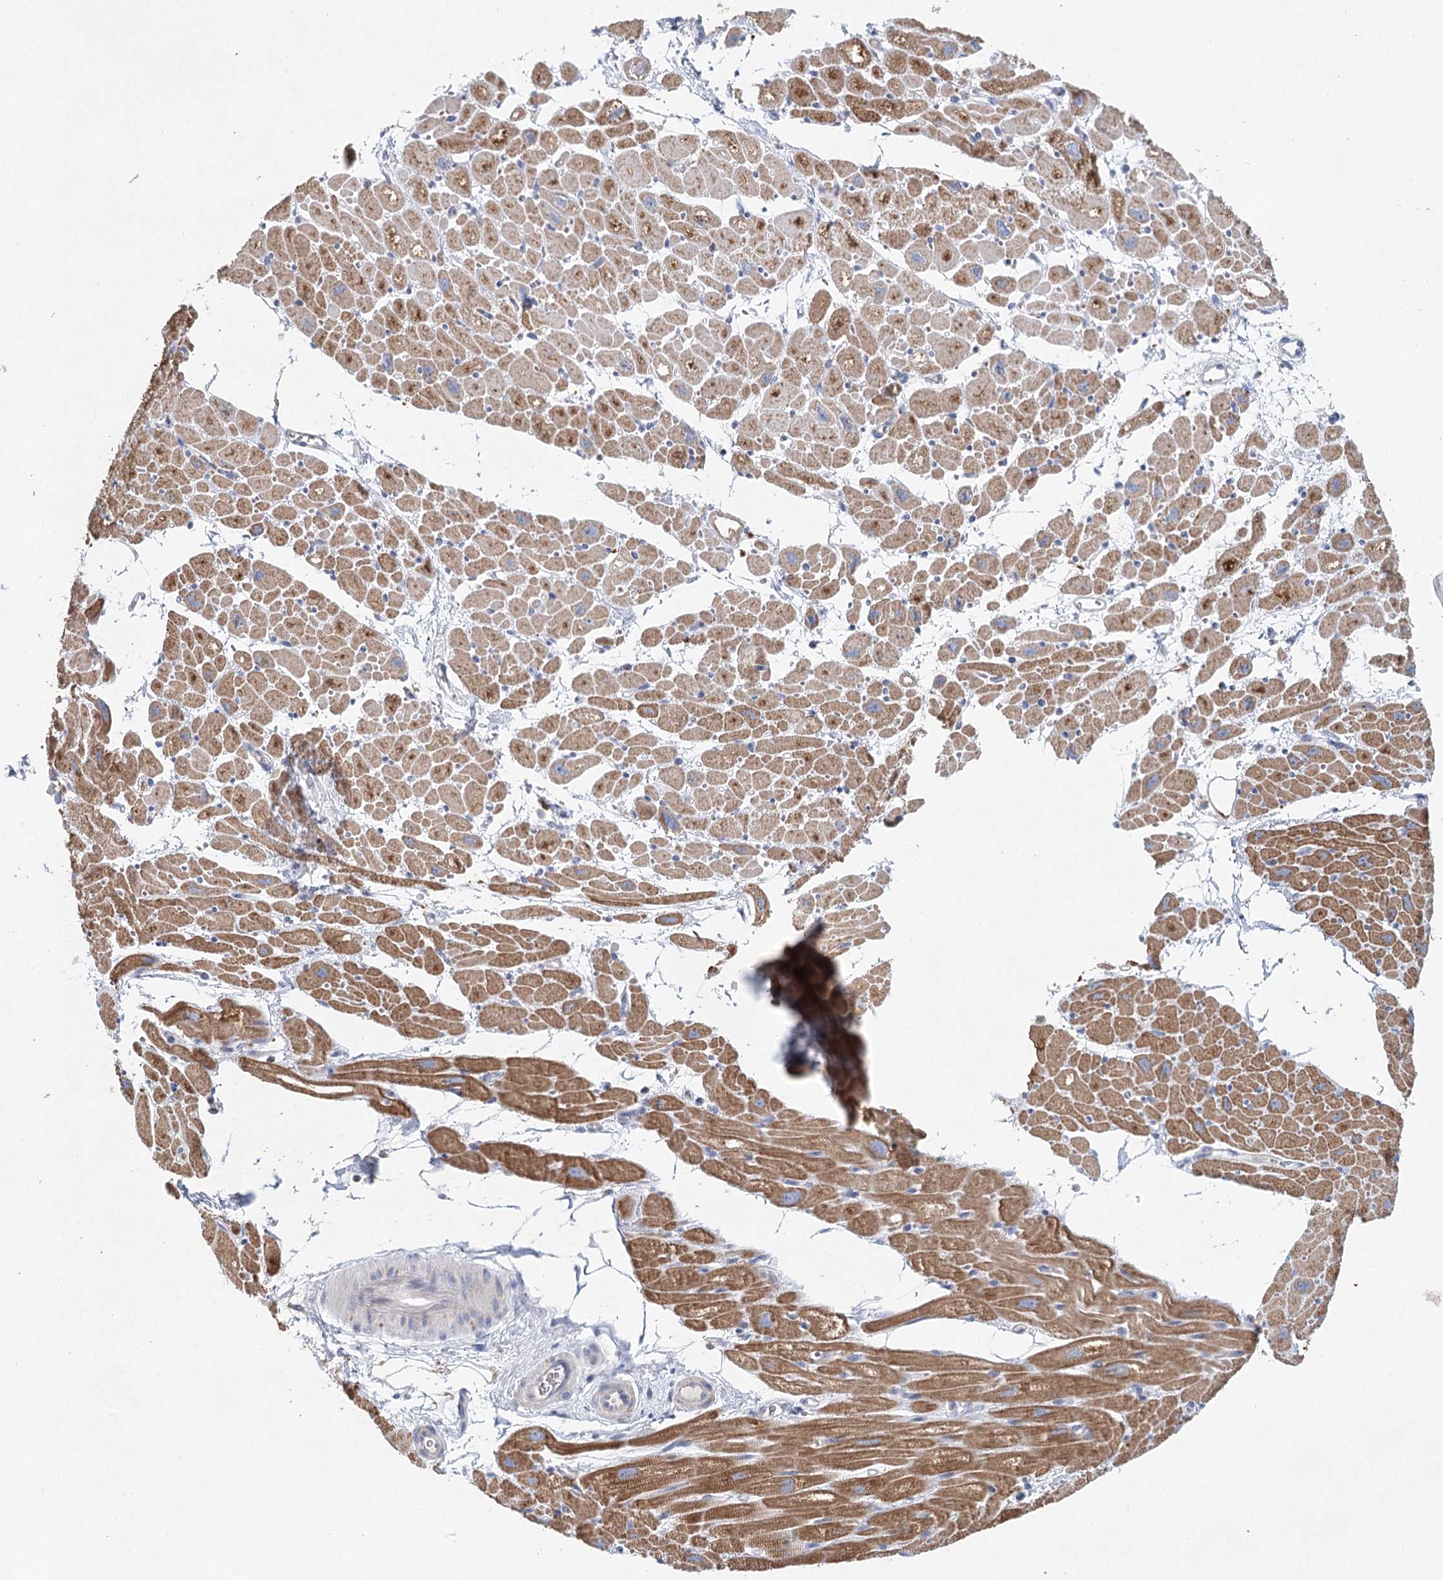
{"staining": {"intensity": "moderate", "quantity": ">75%", "location": "cytoplasmic/membranous,nuclear"}, "tissue": "heart muscle", "cell_type": "Cardiomyocytes", "image_type": "normal", "snomed": [{"axis": "morphology", "description": "Normal tissue, NOS"}, {"axis": "topography", "description": "Heart"}], "caption": "The immunohistochemical stain highlights moderate cytoplasmic/membranous,nuclear staining in cardiomyocytes of normal heart muscle. (DAB IHC with brightfield microscopy, high magnification).", "gene": "XPO6", "patient": {"sex": "male", "age": 50}}